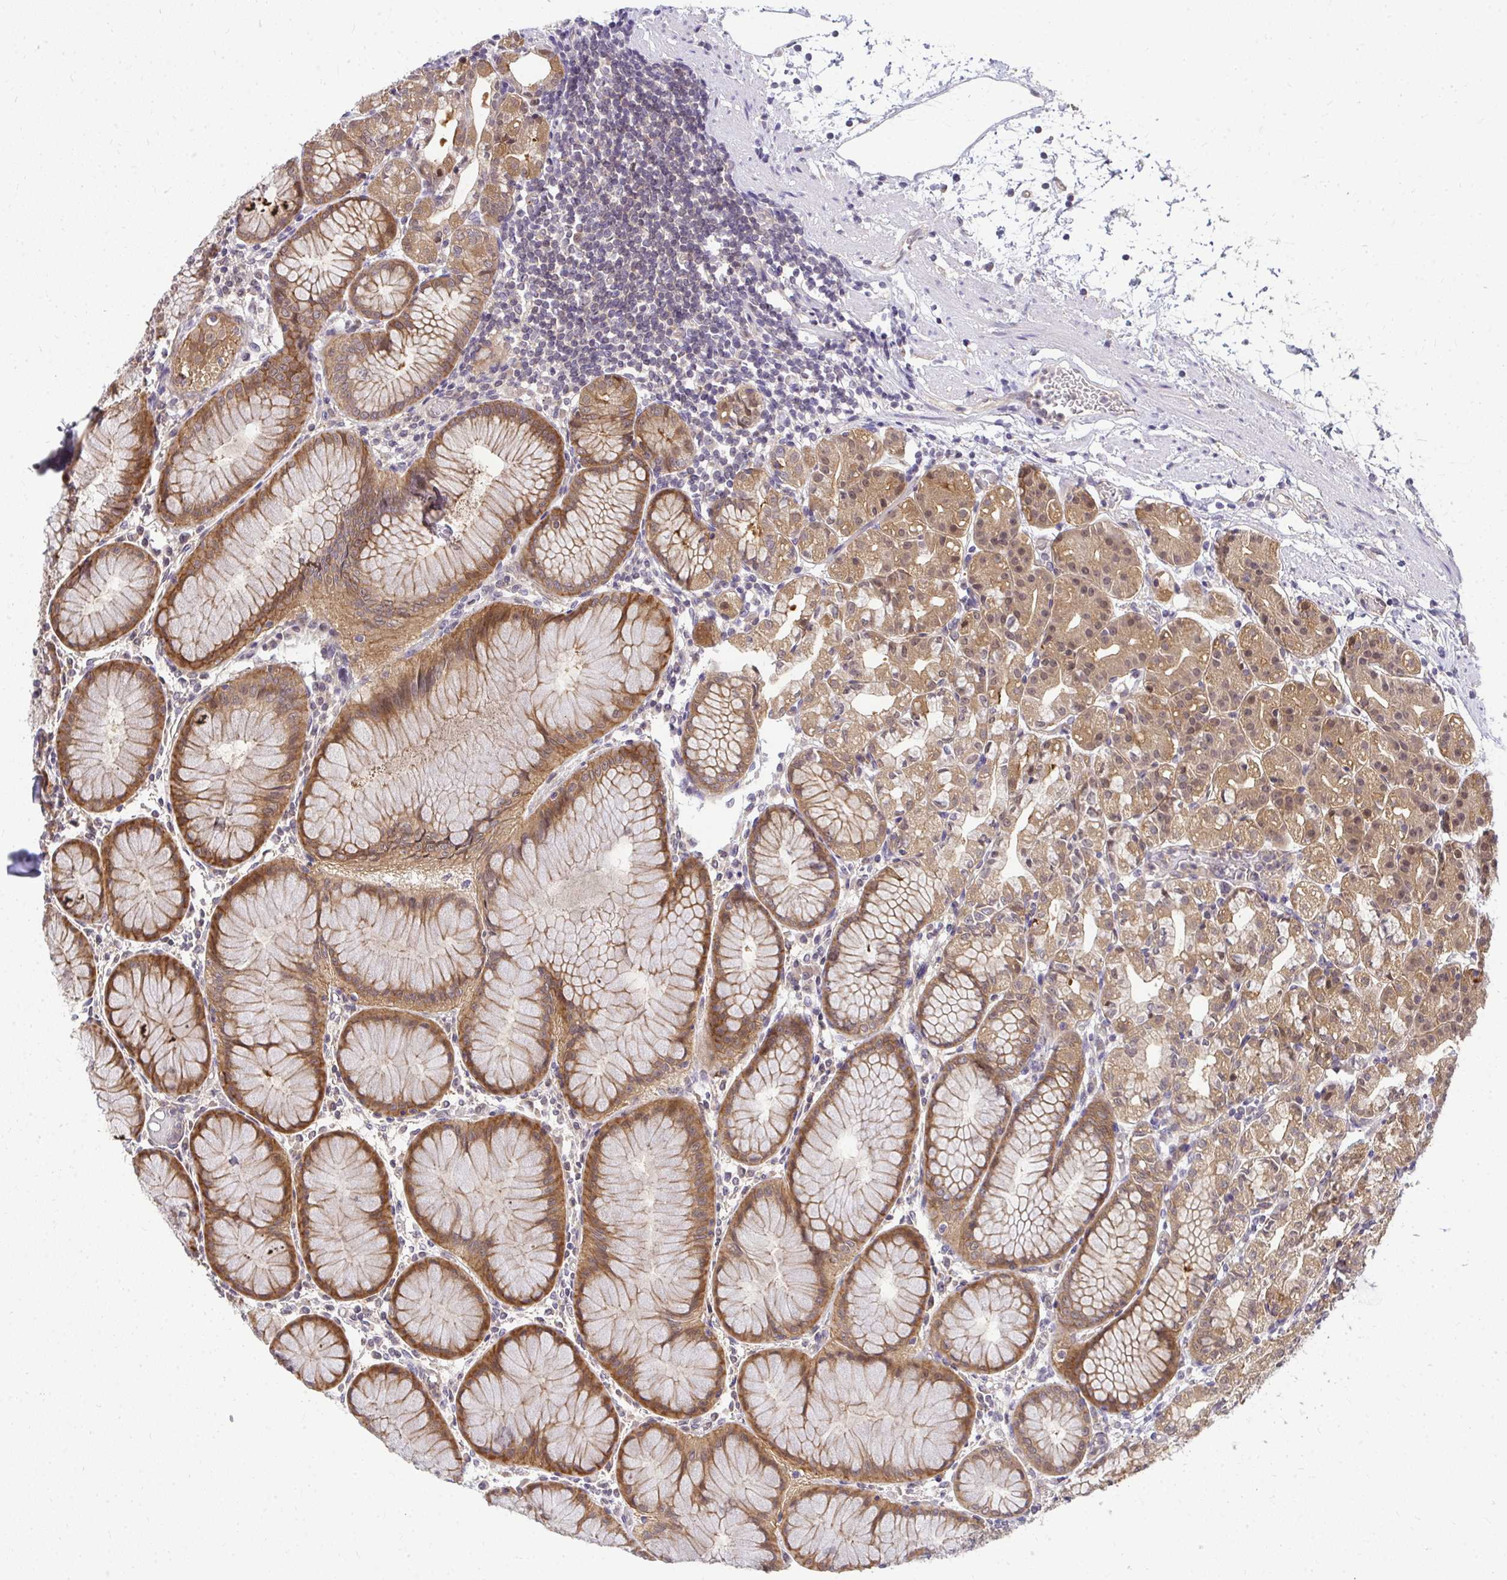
{"staining": {"intensity": "moderate", "quantity": ">75%", "location": "cytoplasmic/membranous"}, "tissue": "stomach", "cell_type": "Glandular cells", "image_type": "normal", "snomed": [{"axis": "morphology", "description": "Normal tissue, NOS"}, {"axis": "topography", "description": "Stomach"}], "caption": "A brown stain highlights moderate cytoplasmic/membranous positivity of a protein in glandular cells of unremarkable stomach.", "gene": "HDHD2", "patient": {"sex": "female", "age": 57}}